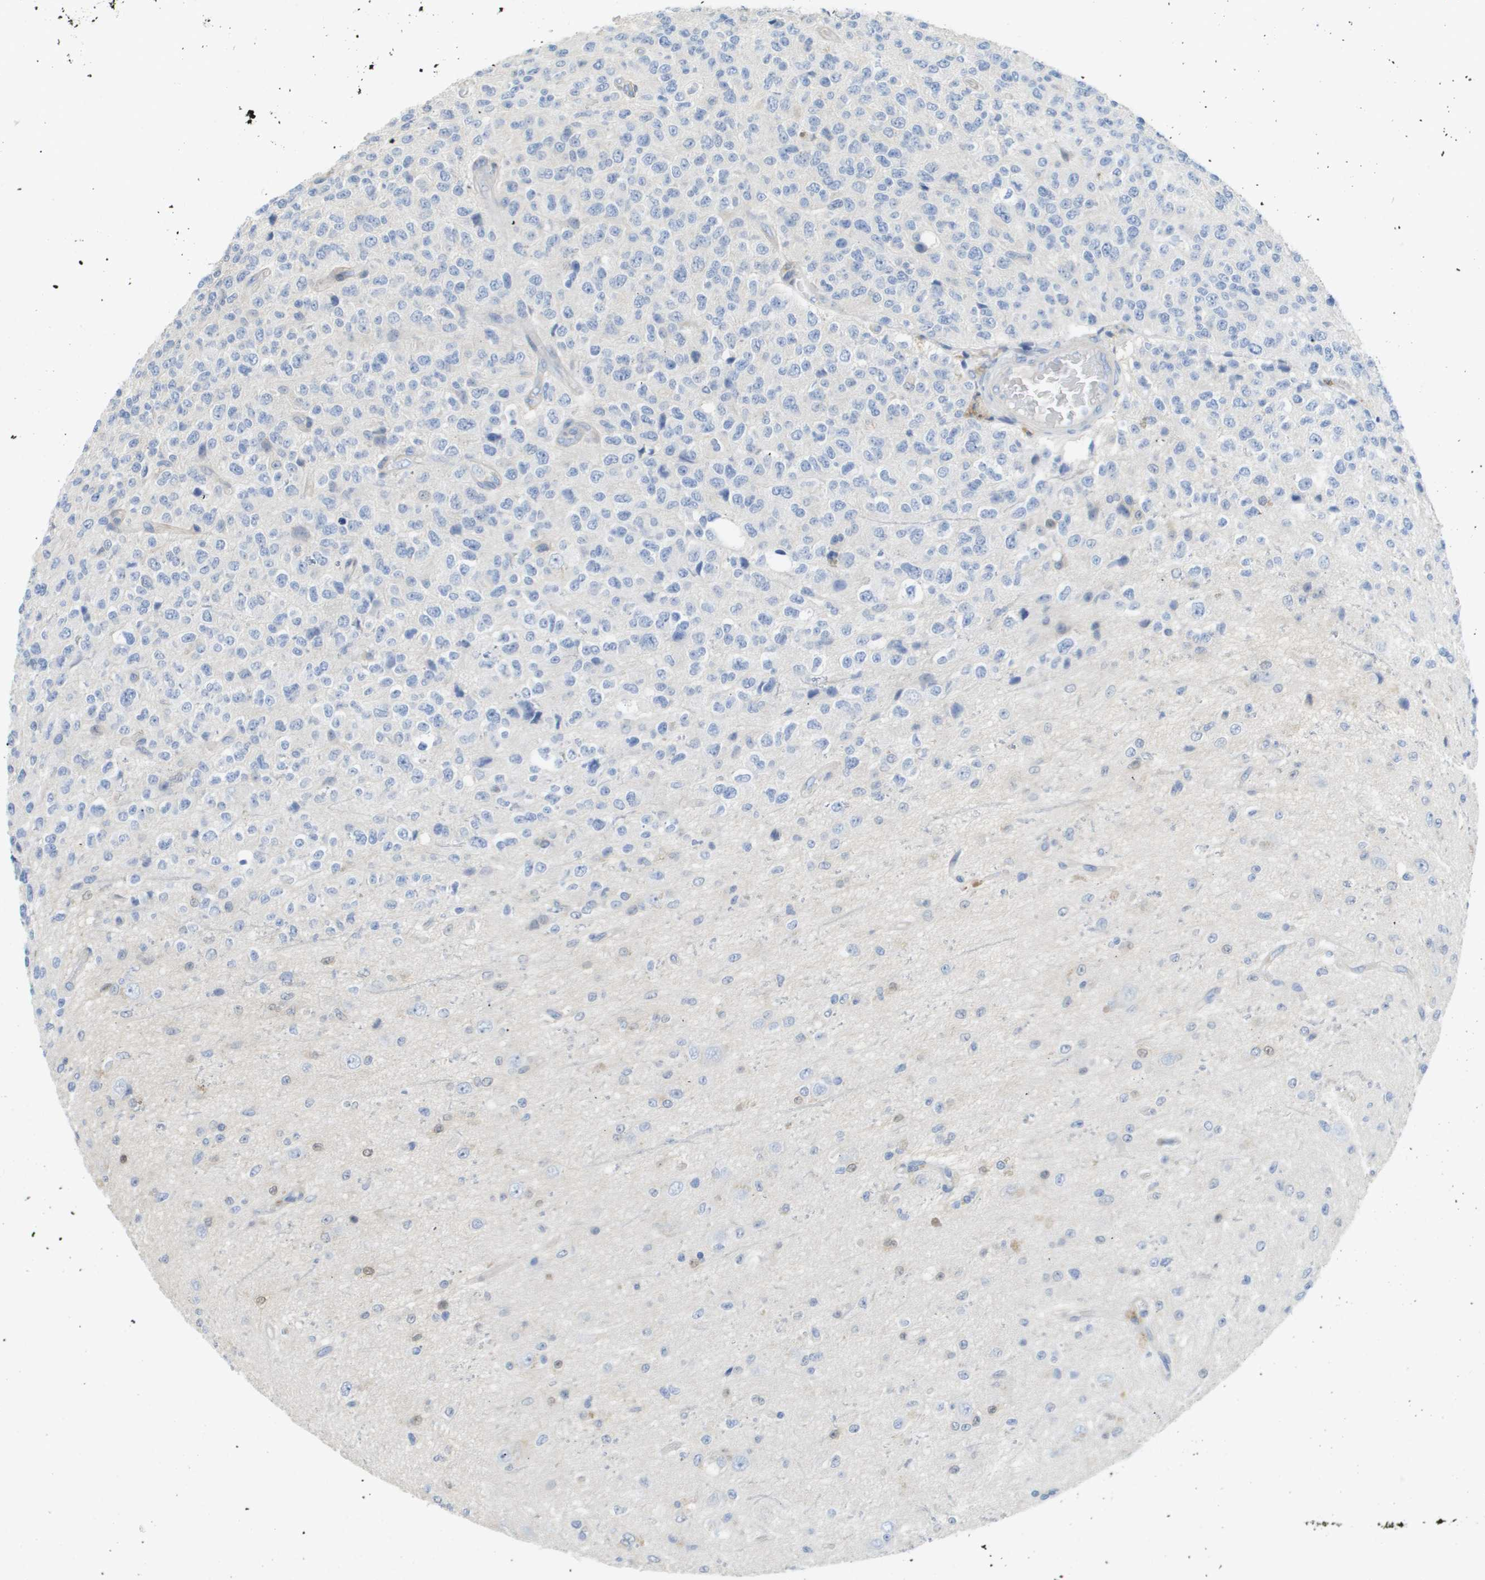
{"staining": {"intensity": "negative", "quantity": "none", "location": "none"}, "tissue": "glioma", "cell_type": "Tumor cells", "image_type": "cancer", "snomed": [{"axis": "morphology", "description": "Glioma, malignant, High grade"}, {"axis": "topography", "description": "pancreas cauda"}], "caption": "The micrograph exhibits no significant staining in tumor cells of malignant glioma (high-grade).", "gene": "MYL3", "patient": {"sex": "male", "age": 60}}